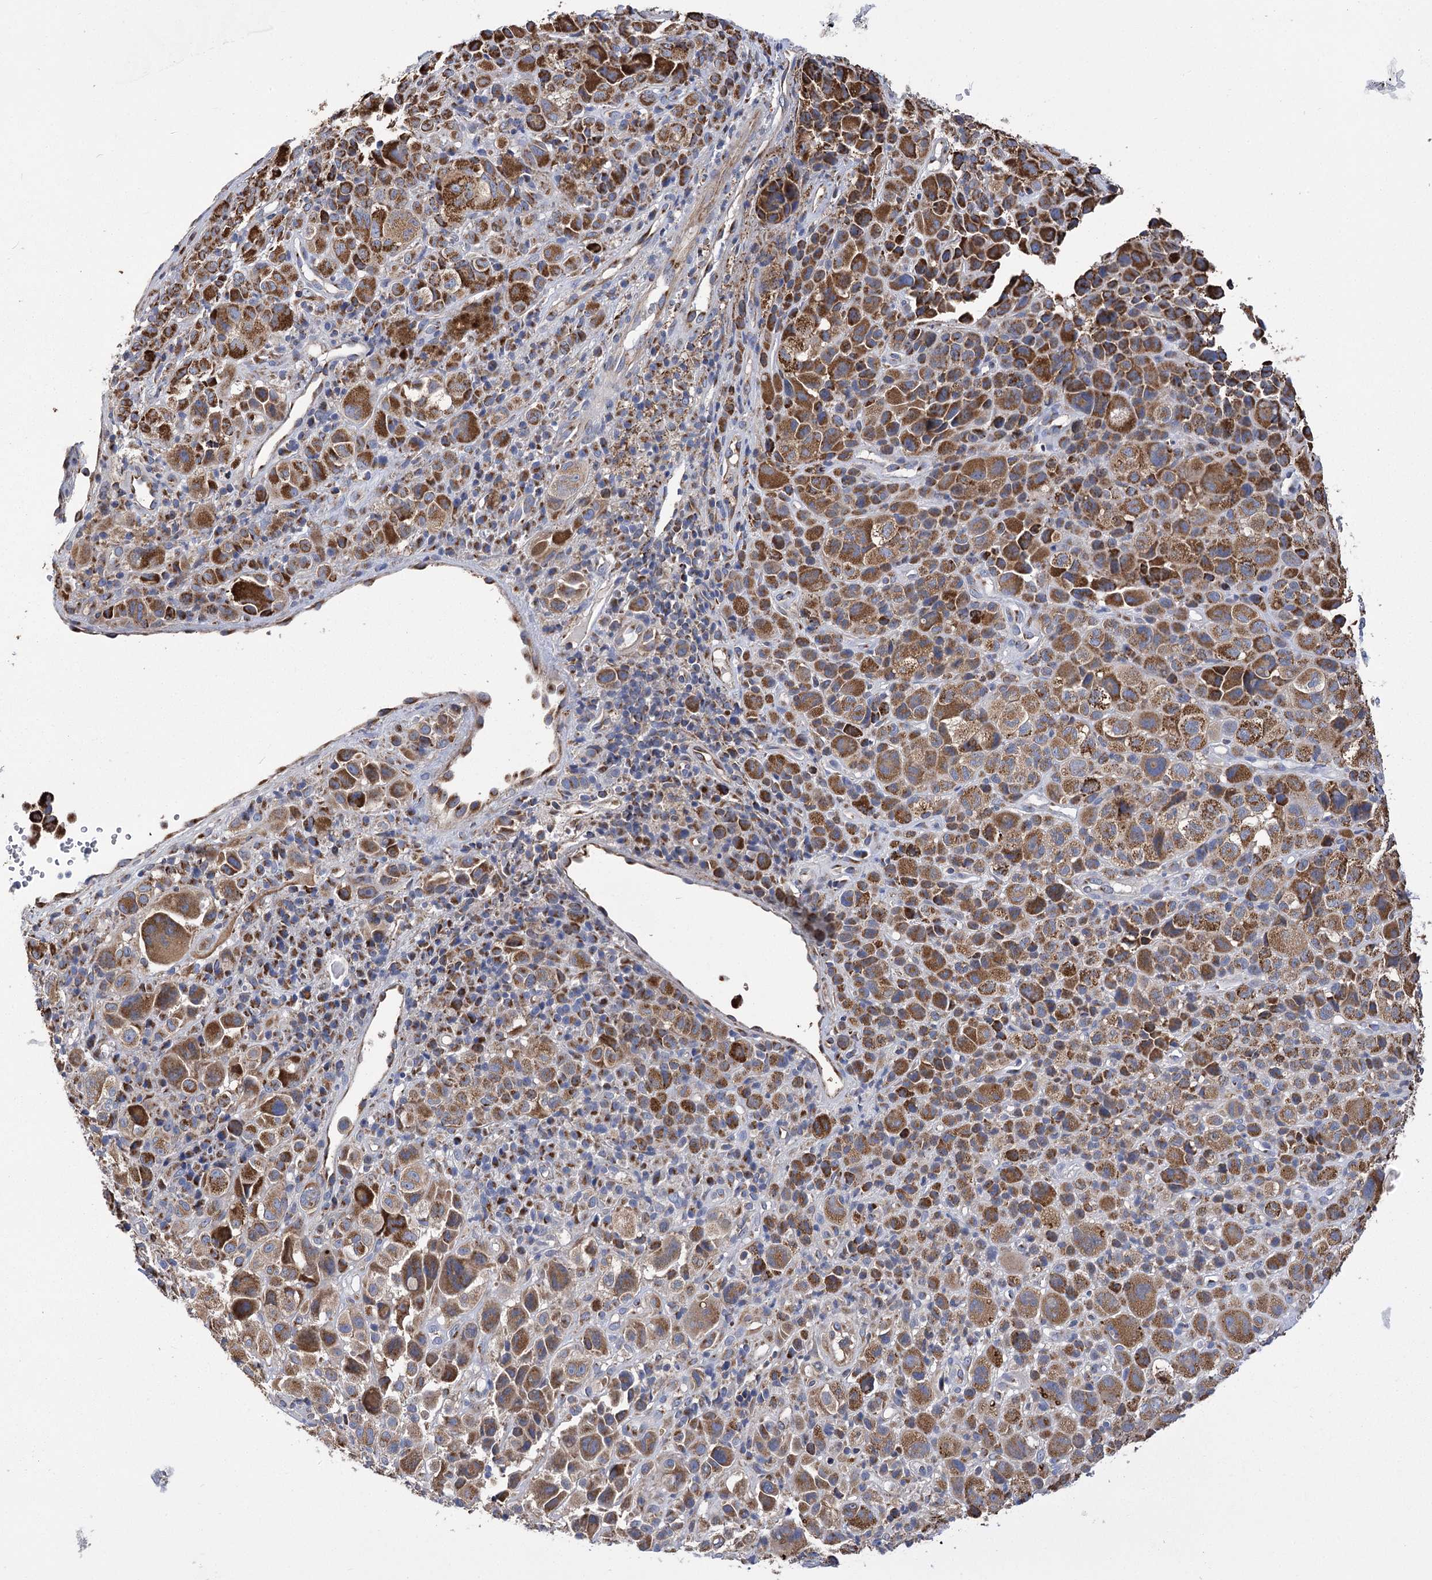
{"staining": {"intensity": "strong", "quantity": ">75%", "location": "cytoplasmic/membranous"}, "tissue": "melanoma", "cell_type": "Tumor cells", "image_type": "cancer", "snomed": [{"axis": "morphology", "description": "Malignant melanoma, NOS"}, {"axis": "topography", "description": "Skin of trunk"}], "caption": "Immunohistochemical staining of human melanoma shows strong cytoplasmic/membranous protein positivity in approximately >75% of tumor cells.", "gene": "CCDC73", "patient": {"sex": "male", "age": 71}}